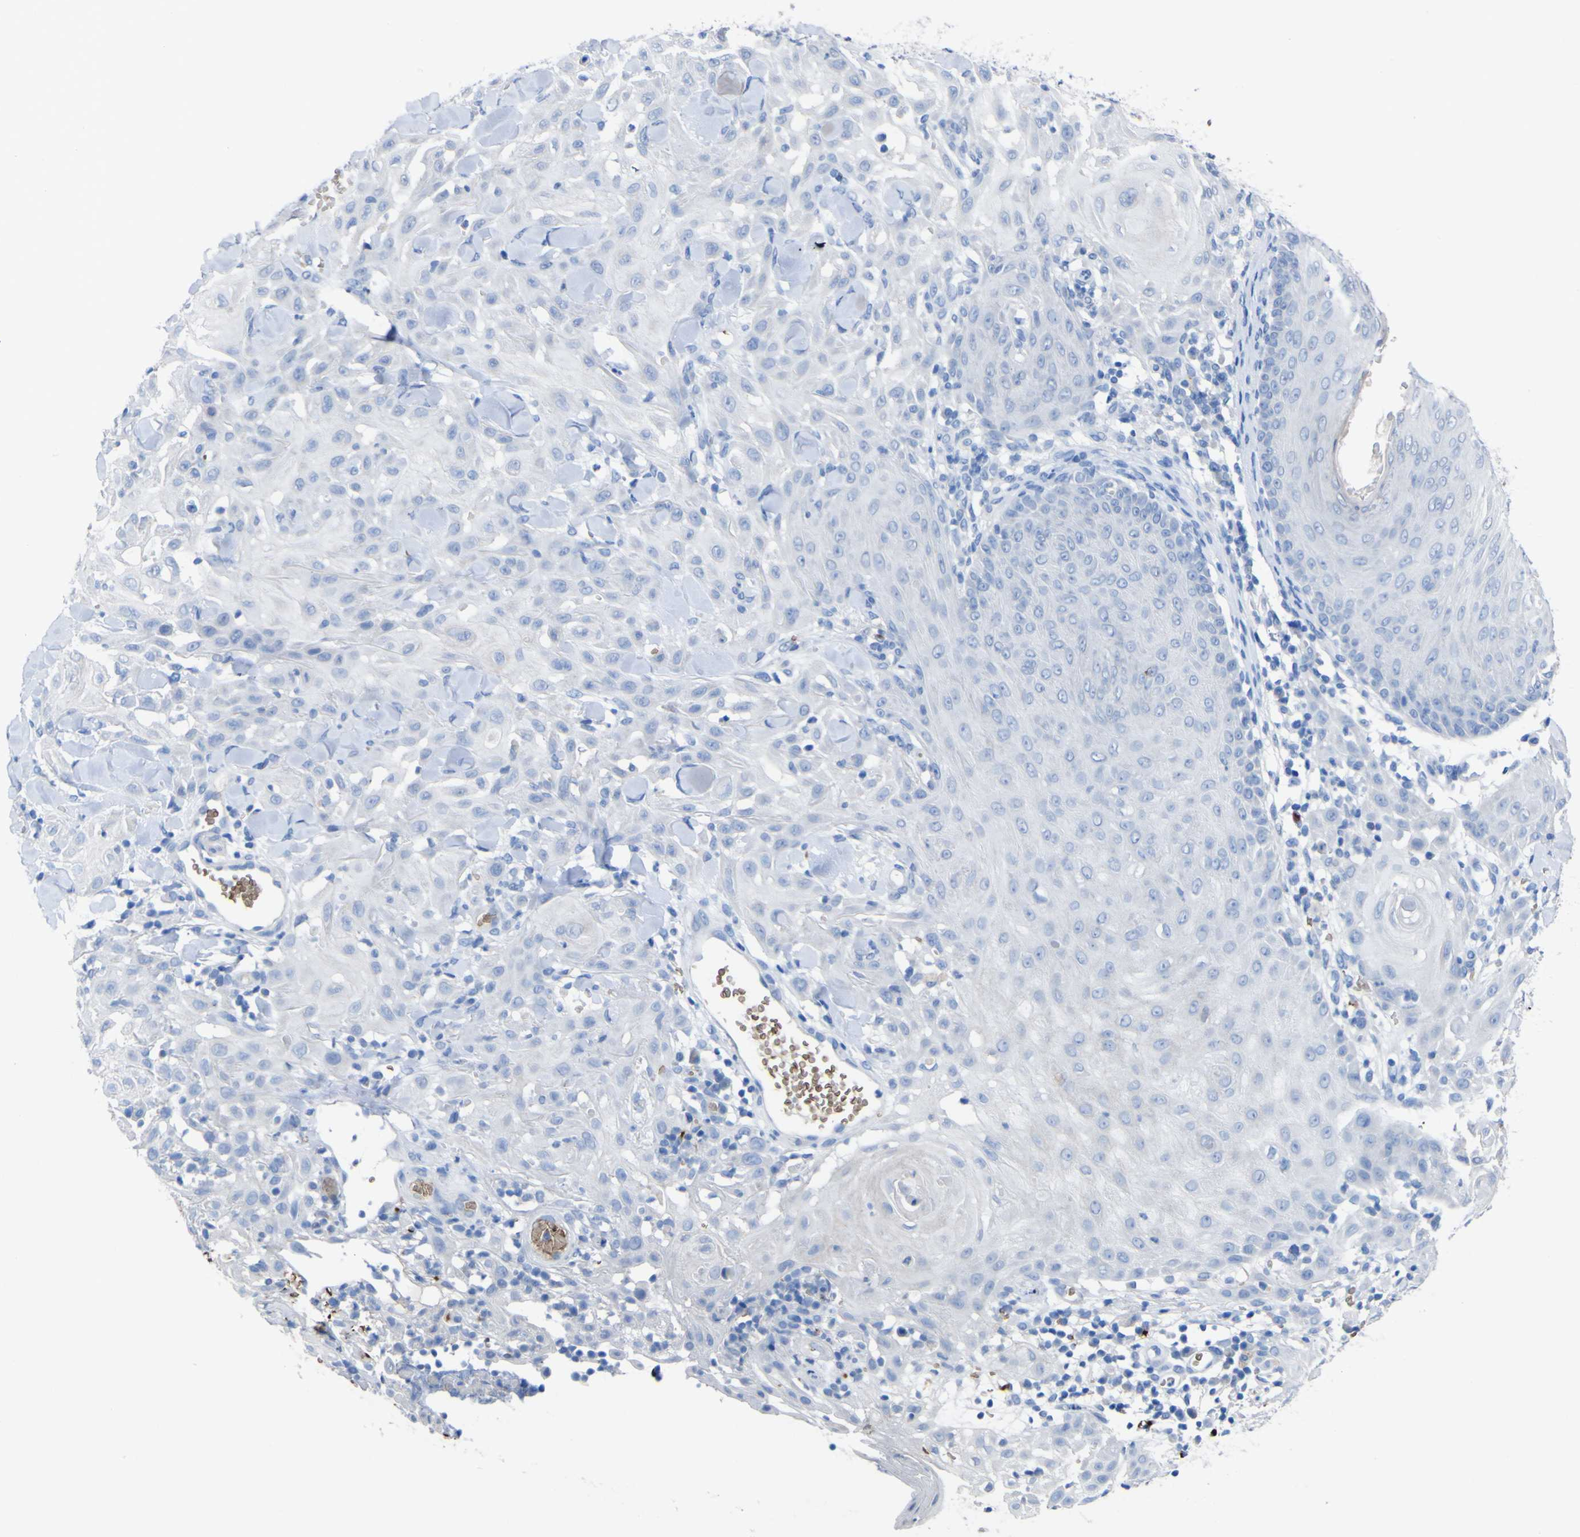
{"staining": {"intensity": "negative", "quantity": "none", "location": "none"}, "tissue": "skin cancer", "cell_type": "Tumor cells", "image_type": "cancer", "snomed": [{"axis": "morphology", "description": "Squamous cell carcinoma, NOS"}, {"axis": "topography", "description": "Skin"}], "caption": "Immunohistochemistry (IHC) of human skin cancer (squamous cell carcinoma) demonstrates no expression in tumor cells.", "gene": "GCM1", "patient": {"sex": "male", "age": 24}}